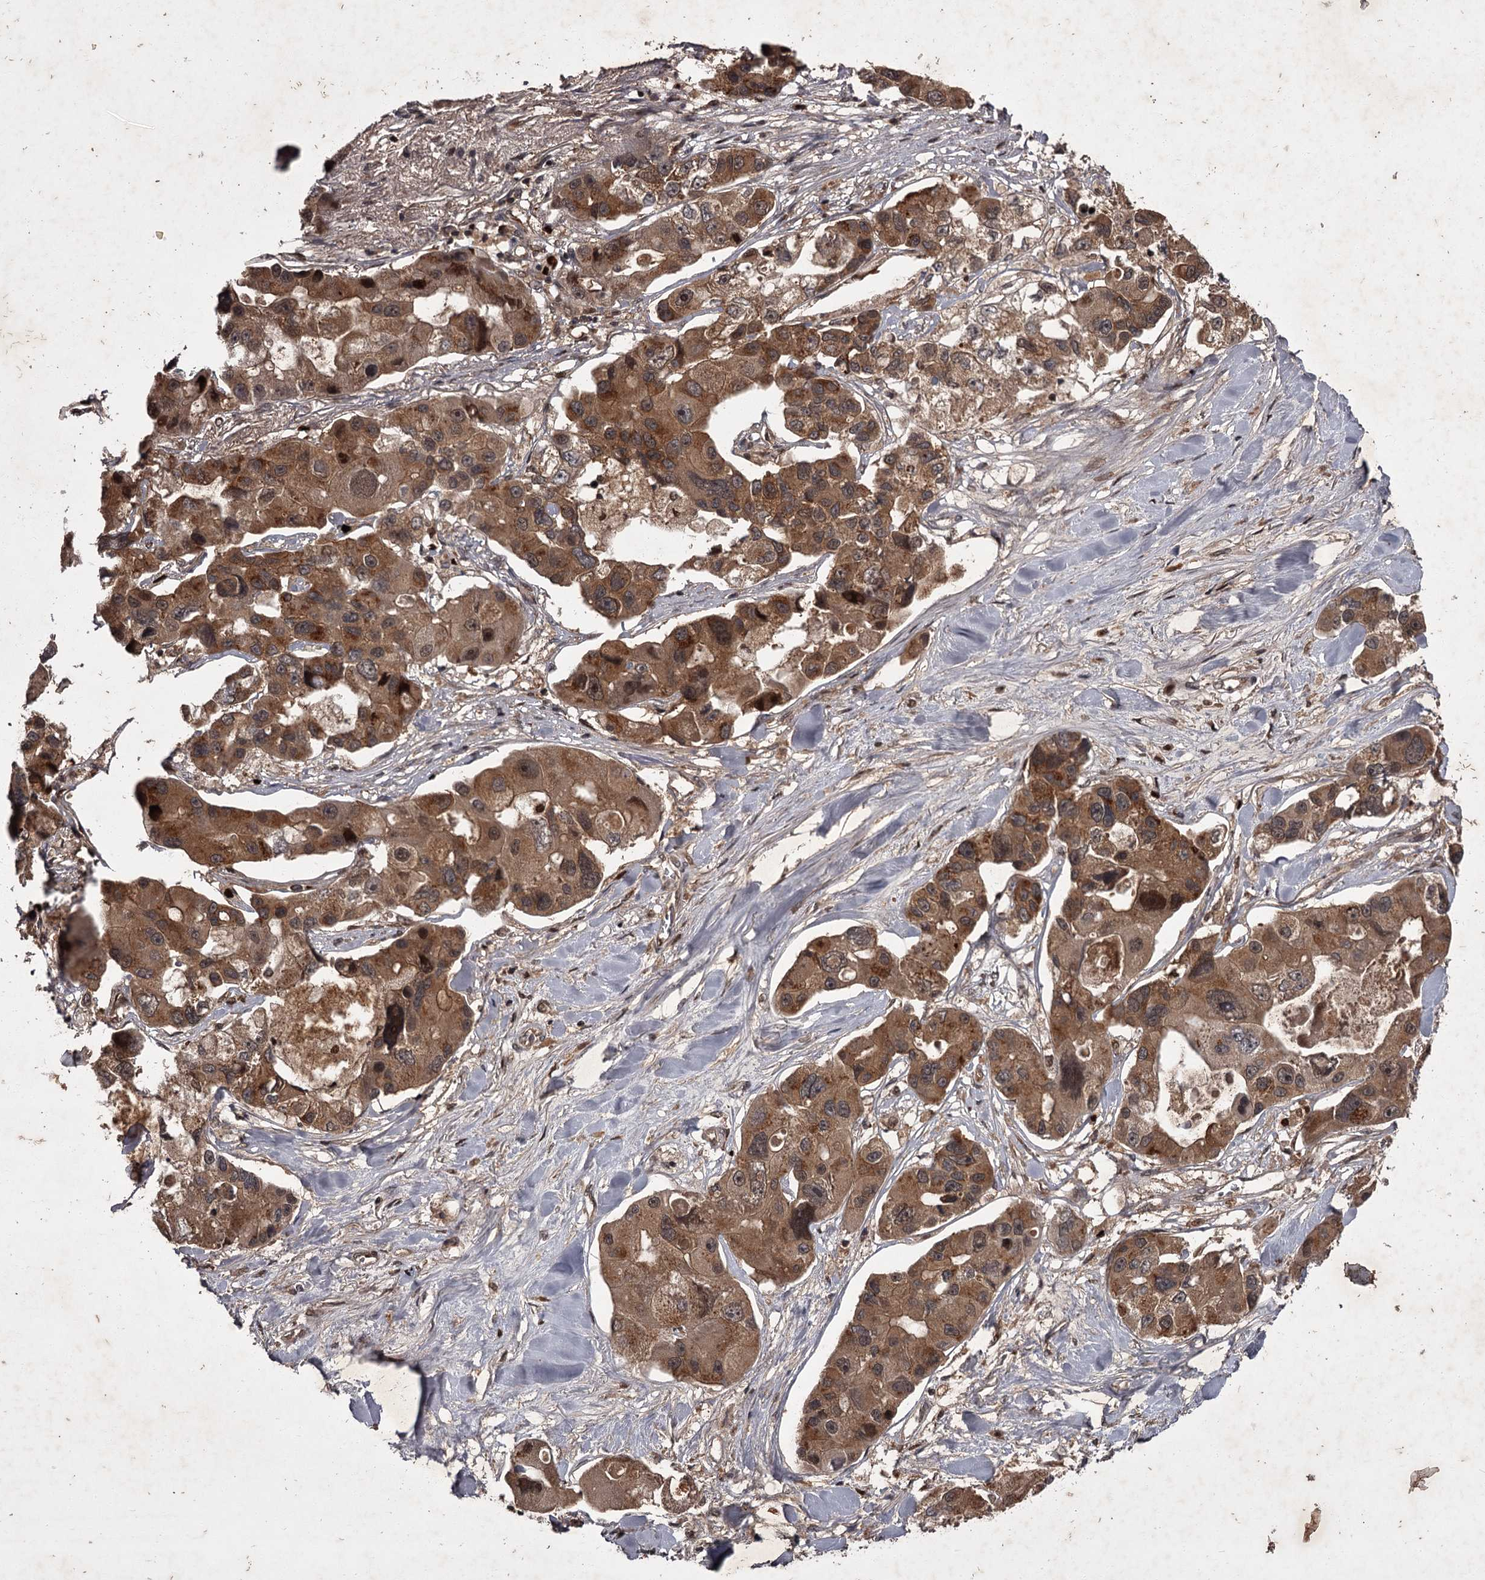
{"staining": {"intensity": "moderate", "quantity": ">75%", "location": "cytoplasmic/membranous"}, "tissue": "lung cancer", "cell_type": "Tumor cells", "image_type": "cancer", "snomed": [{"axis": "morphology", "description": "Adenocarcinoma, NOS"}, {"axis": "topography", "description": "Lung"}], "caption": "Human lung adenocarcinoma stained with a brown dye exhibits moderate cytoplasmic/membranous positive expression in approximately >75% of tumor cells.", "gene": "TBC1D23", "patient": {"sex": "female", "age": 54}}